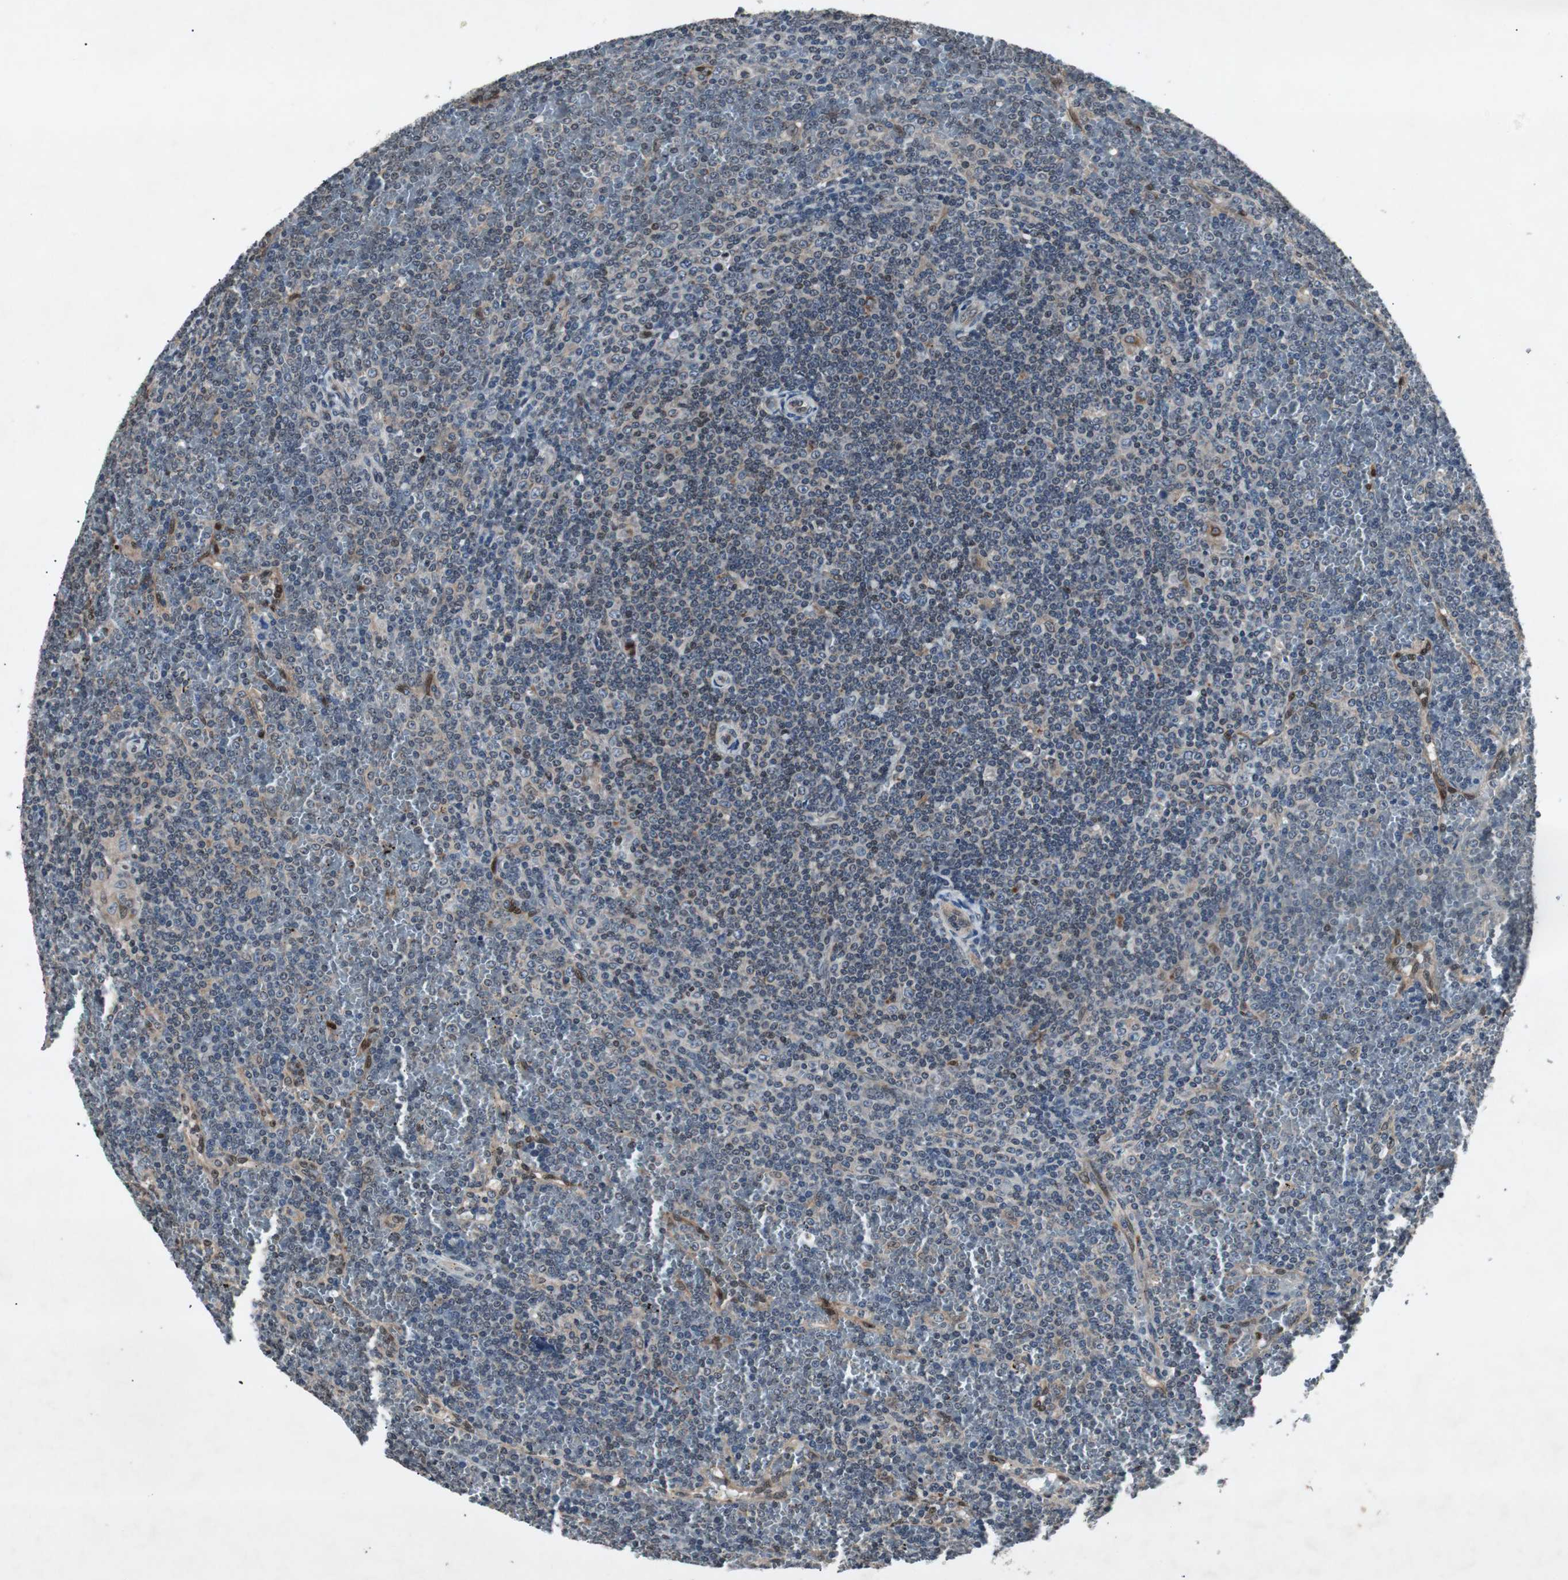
{"staining": {"intensity": "weak", "quantity": "<25%", "location": "cytoplasmic/membranous"}, "tissue": "lymphoma", "cell_type": "Tumor cells", "image_type": "cancer", "snomed": [{"axis": "morphology", "description": "Malignant lymphoma, non-Hodgkin's type, Low grade"}, {"axis": "topography", "description": "Spleen"}], "caption": "Immunohistochemical staining of lymphoma shows no significant staining in tumor cells. The staining is performed using DAB (3,3'-diaminobenzidine) brown chromogen with nuclei counter-stained in using hematoxylin.", "gene": "SMAD1", "patient": {"sex": "female", "age": 19}}